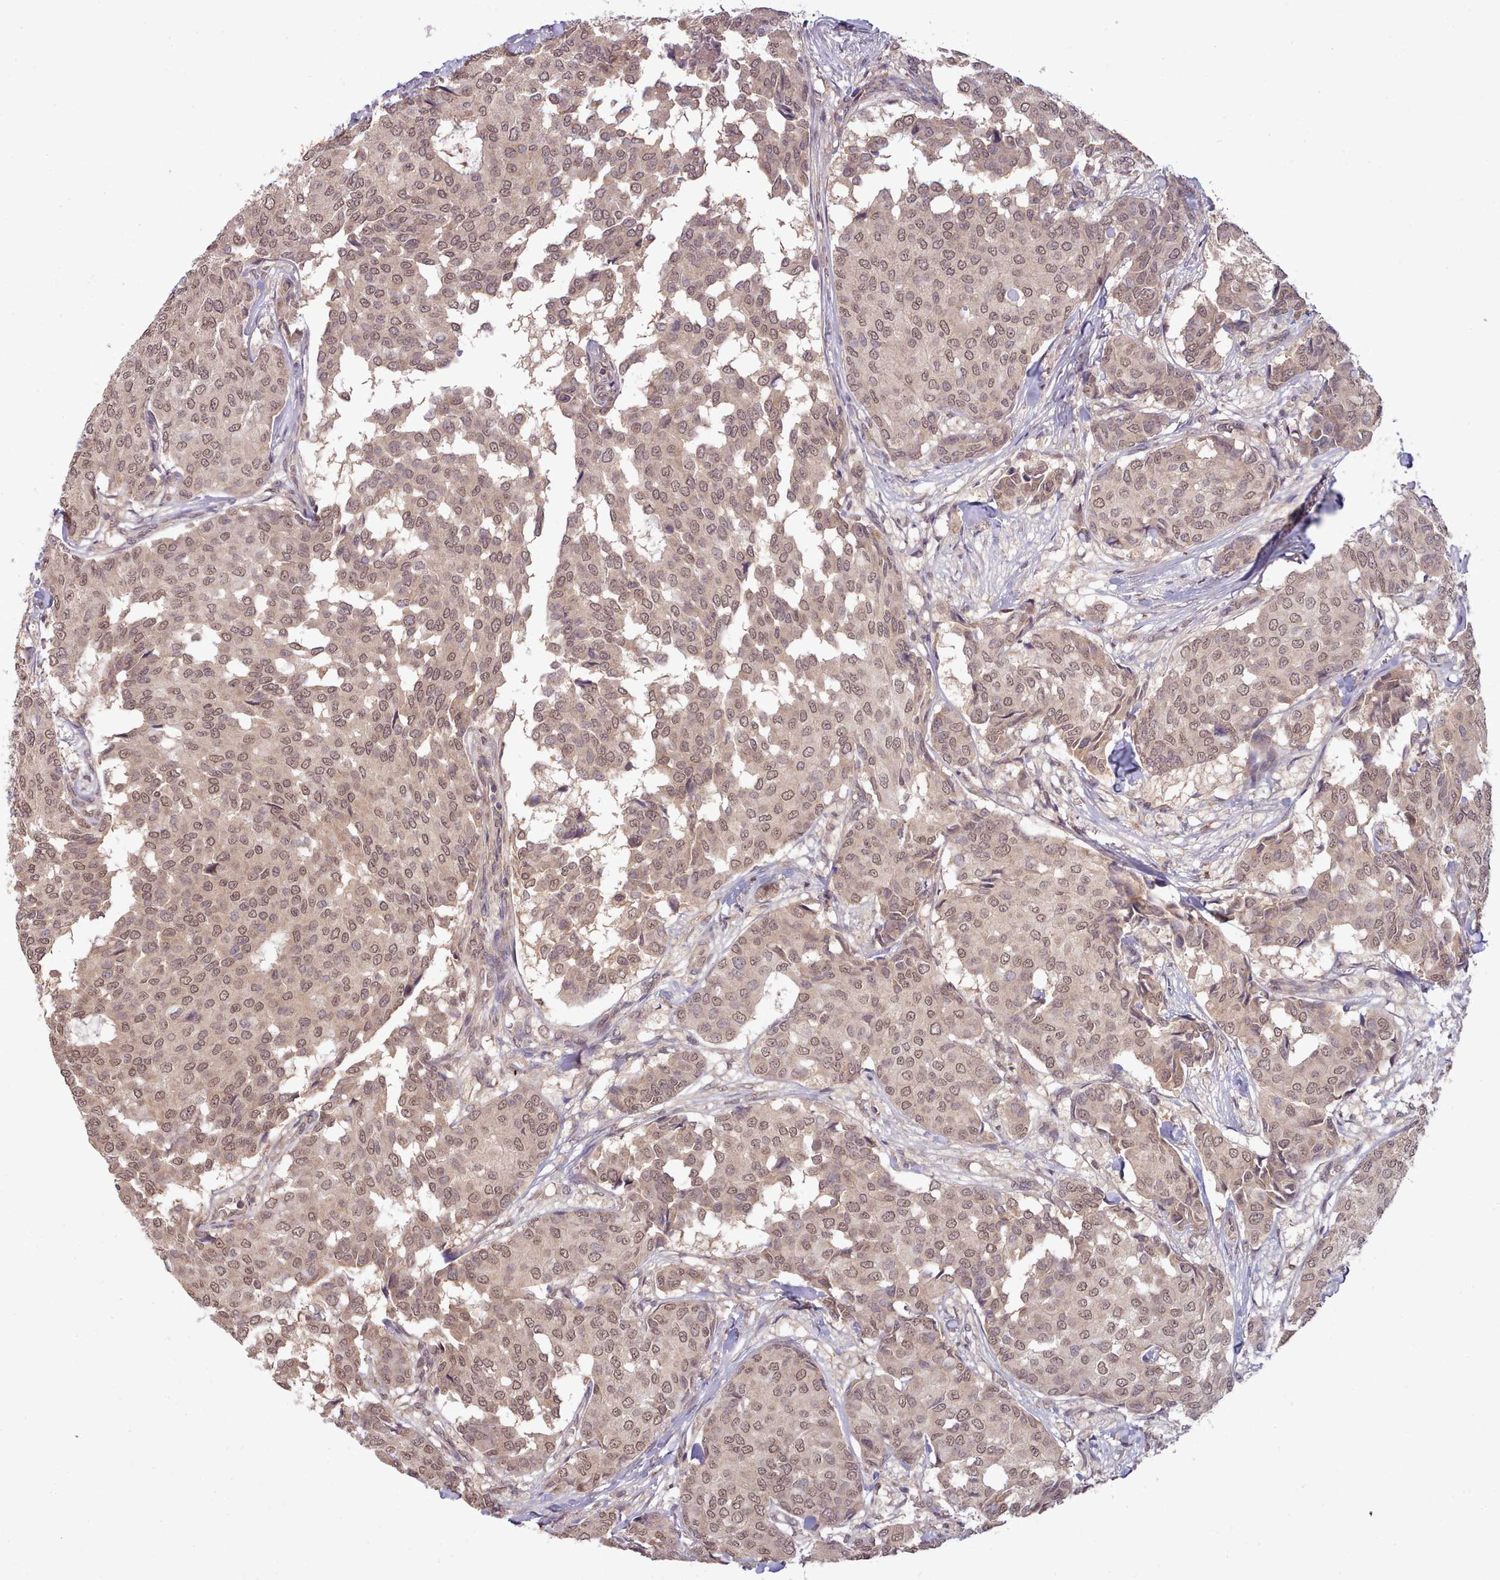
{"staining": {"intensity": "moderate", "quantity": ">75%", "location": "nuclear"}, "tissue": "breast cancer", "cell_type": "Tumor cells", "image_type": "cancer", "snomed": [{"axis": "morphology", "description": "Duct carcinoma"}, {"axis": "topography", "description": "Breast"}], "caption": "Breast intraductal carcinoma stained with immunohistochemistry displays moderate nuclear staining in approximately >75% of tumor cells.", "gene": "PIP4P1", "patient": {"sex": "female", "age": 75}}